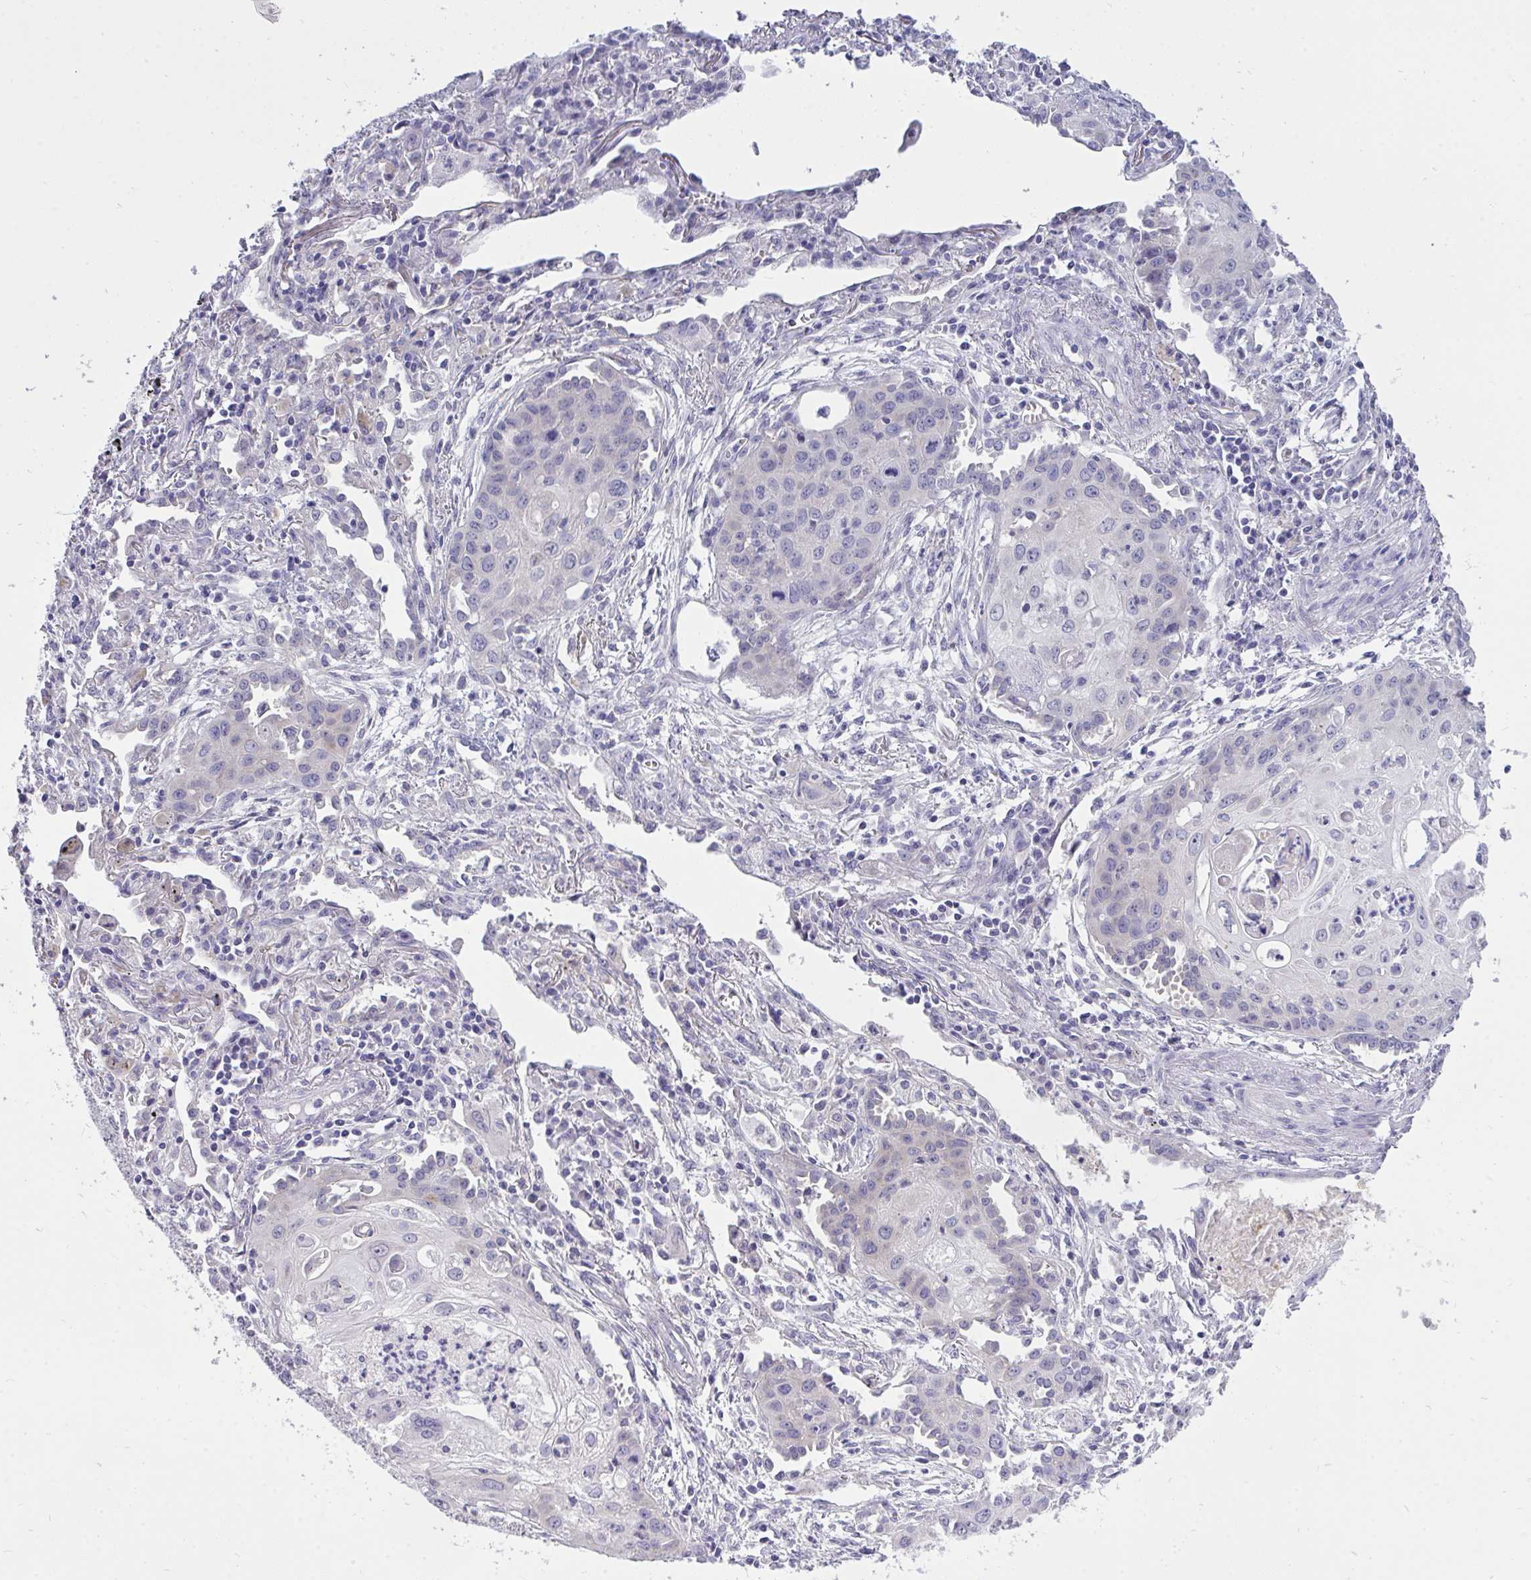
{"staining": {"intensity": "negative", "quantity": "none", "location": "none"}, "tissue": "lung cancer", "cell_type": "Tumor cells", "image_type": "cancer", "snomed": [{"axis": "morphology", "description": "Squamous cell carcinoma, NOS"}, {"axis": "topography", "description": "Lung"}], "caption": "IHC photomicrograph of lung cancer stained for a protein (brown), which reveals no positivity in tumor cells.", "gene": "VGLL3", "patient": {"sex": "male", "age": 71}}